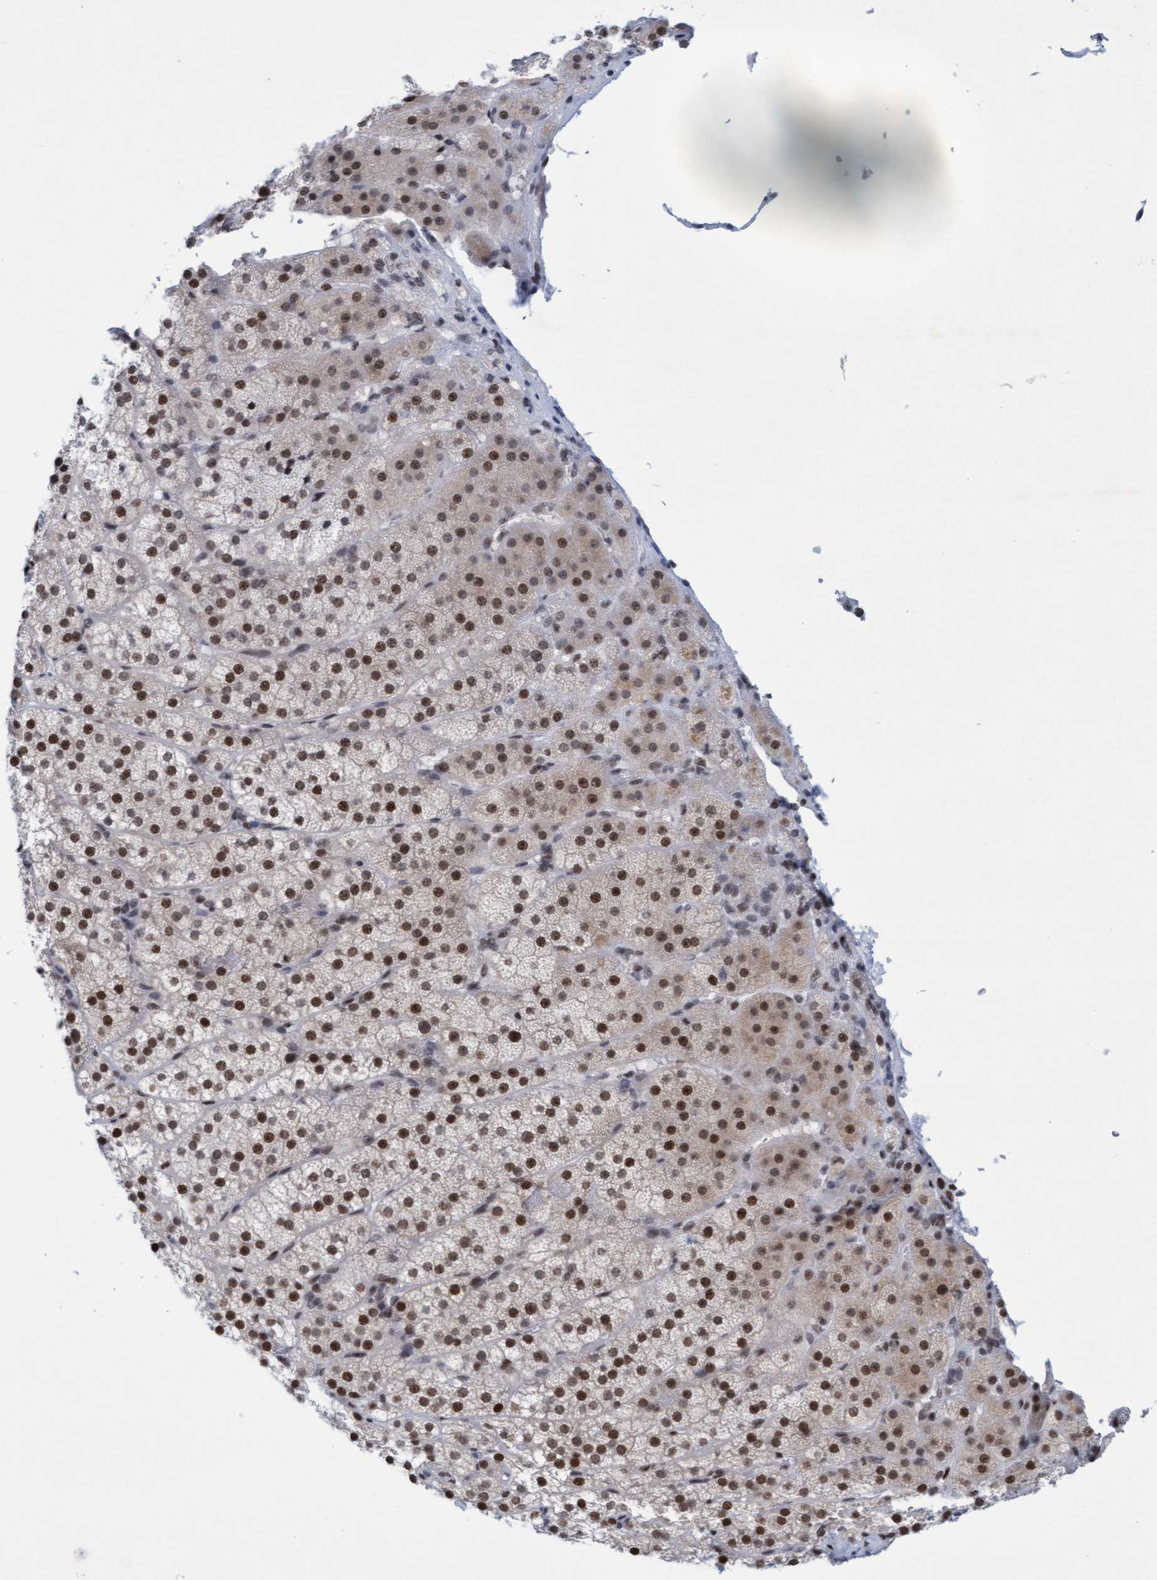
{"staining": {"intensity": "strong", "quantity": ">75%", "location": "nuclear"}, "tissue": "adrenal gland", "cell_type": "Glandular cells", "image_type": "normal", "snomed": [{"axis": "morphology", "description": "Normal tissue, NOS"}, {"axis": "topography", "description": "Adrenal gland"}], "caption": "IHC photomicrograph of normal adrenal gland: adrenal gland stained using immunohistochemistry demonstrates high levels of strong protein expression localized specifically in the nuclear of glandular cells, appearing as a nuclear brown color.", "gene": "GLRX2", "patient": {"sex": "female", "age": 44}}